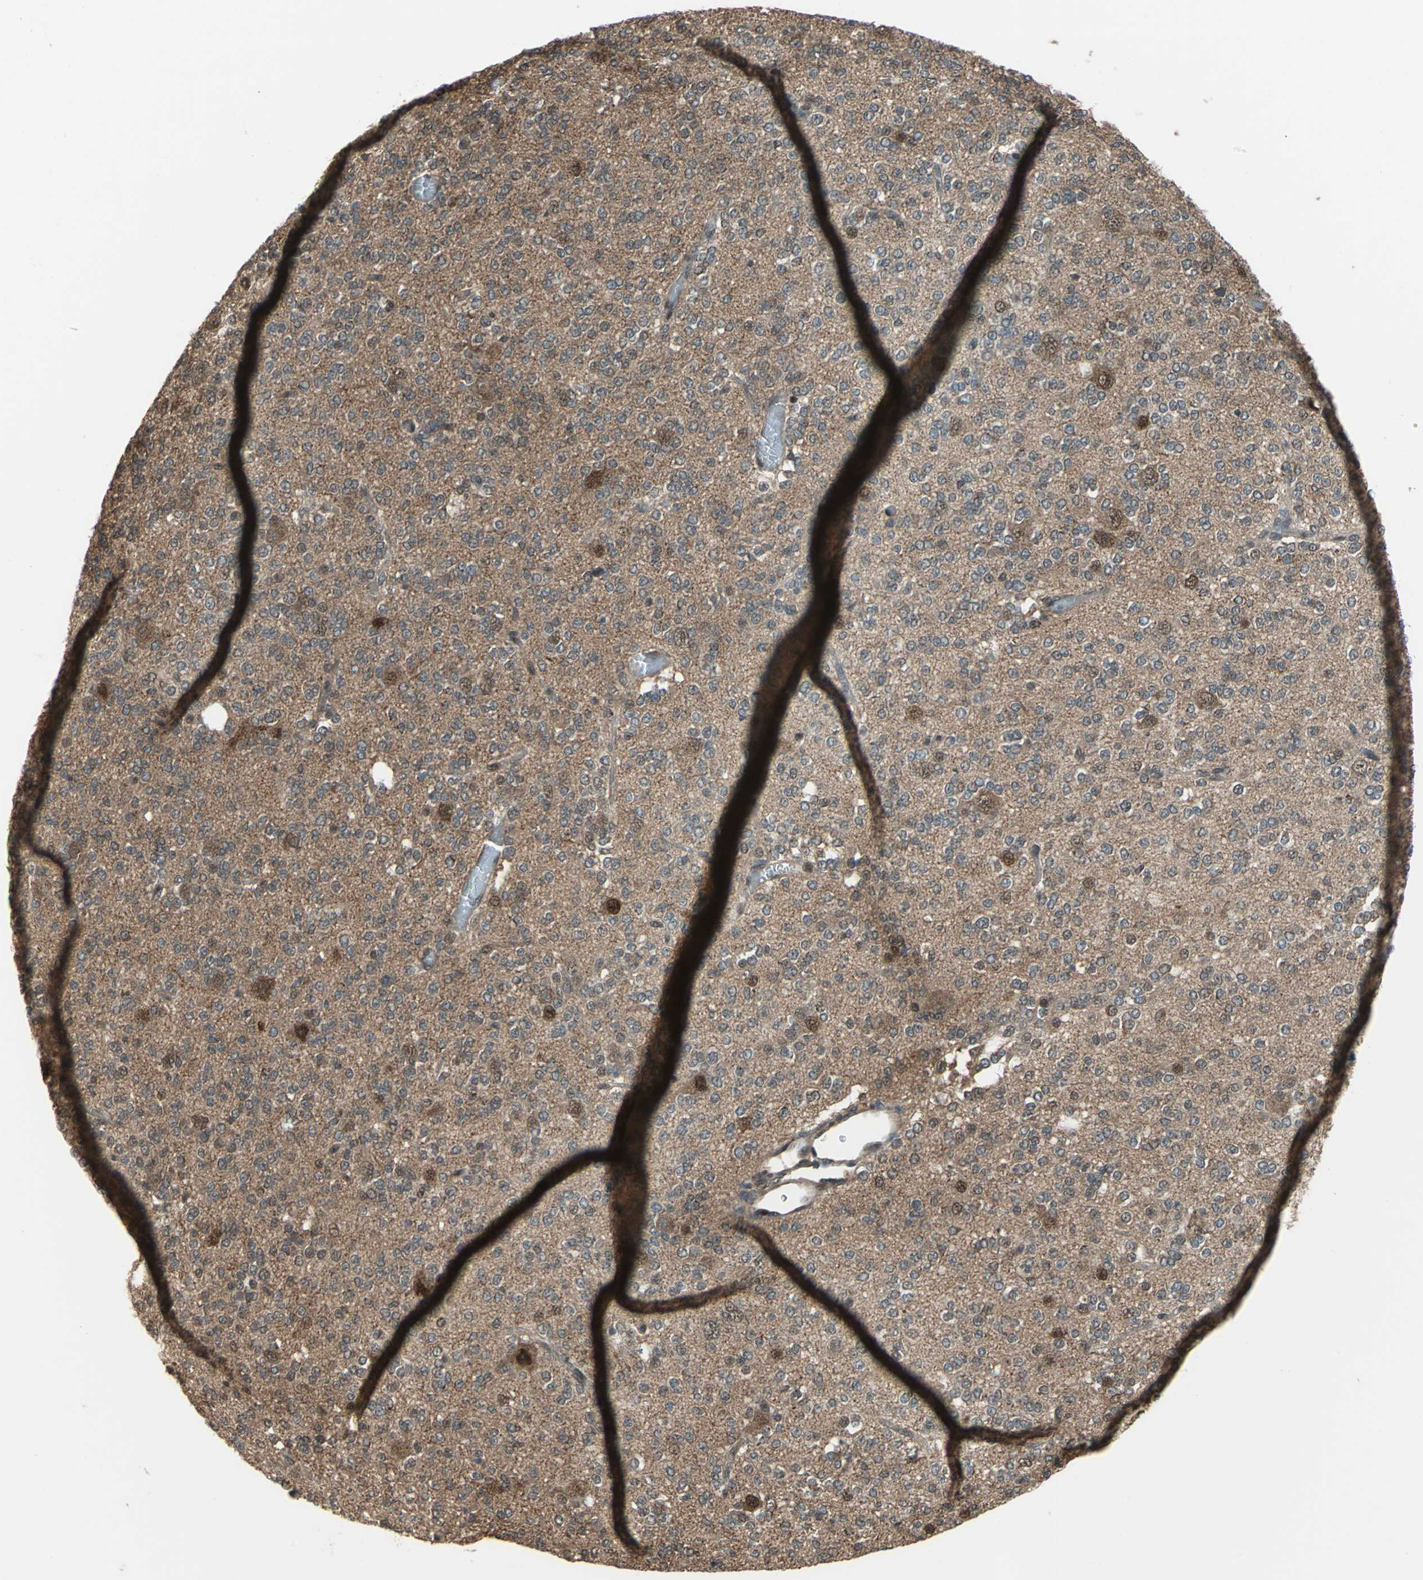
{"staining": {"intensity": "weak", "quantity": ">75%", "location": "cytoplasmic/membranous,nuclear"}, "tissue": "glioma", "cell_type": "Tumor cells", "image_type": "cancer", "snomed": [{"axis": "morphology", "description": "Glioma, malignant, Low grade"}, {"axis": "topography", "description": "Brain"}], "caption": "Glioma stained with immunohistochemistry demonstrates weak cytoplasmic/membranous and nuclear expression in about >75% of tumor cells.", "gene": "COPS5", "patient": {"sex": "male", "age": 38}}